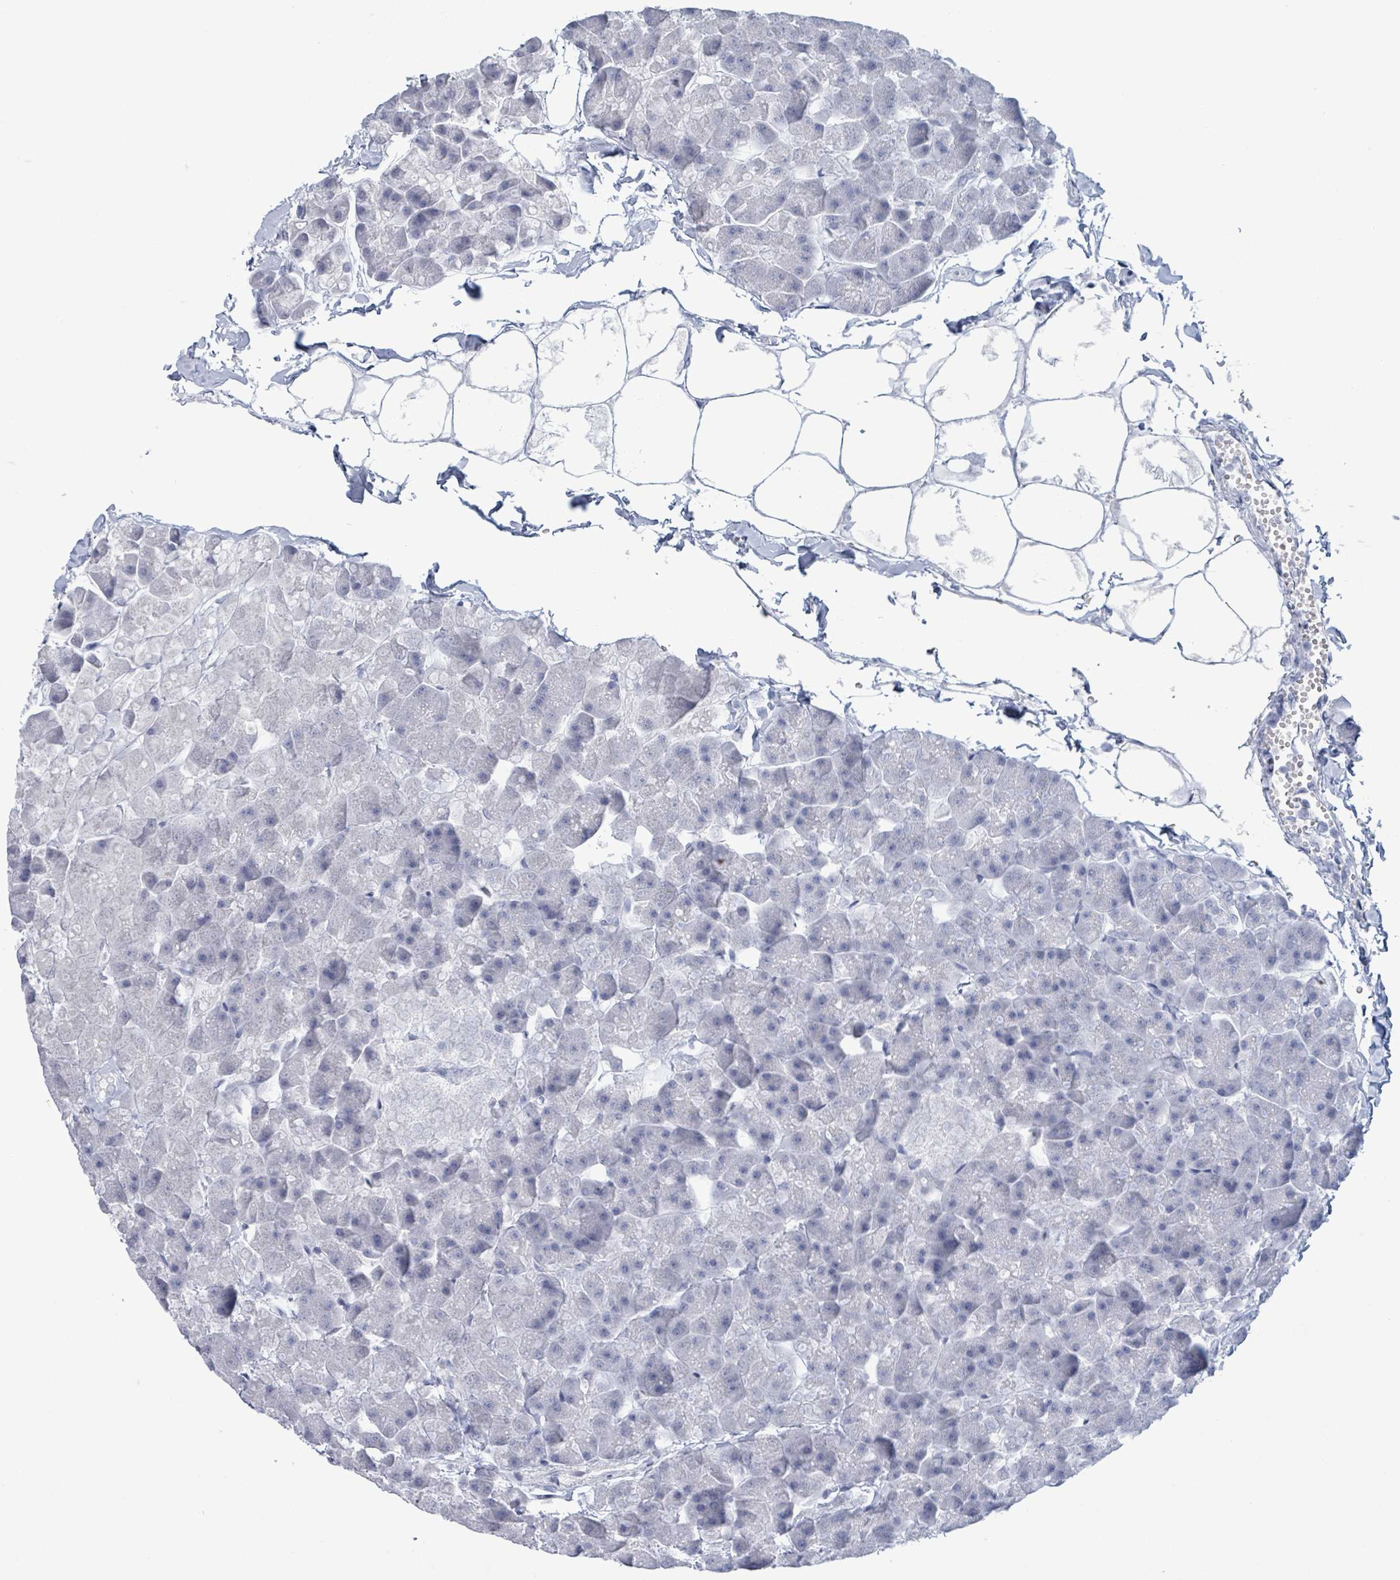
{"staining": {"intensity": "negative", "quantity": "none", "location": "none"}, "tissue": "pancreas", "cell_type": "Exocrine glandular cells", "image_type": "normal", "snomed": [{"axis": "morphology", "description": "Normal tissue, NOS"}, {"axis": "topography", "description": "Pancreas"}], "caption": "The immunohistochemistry image has no significant staining in exocrine glandular cells of pancreas.", "gene": "NKX2", "patient": {"sex": "male", "age": 35}}